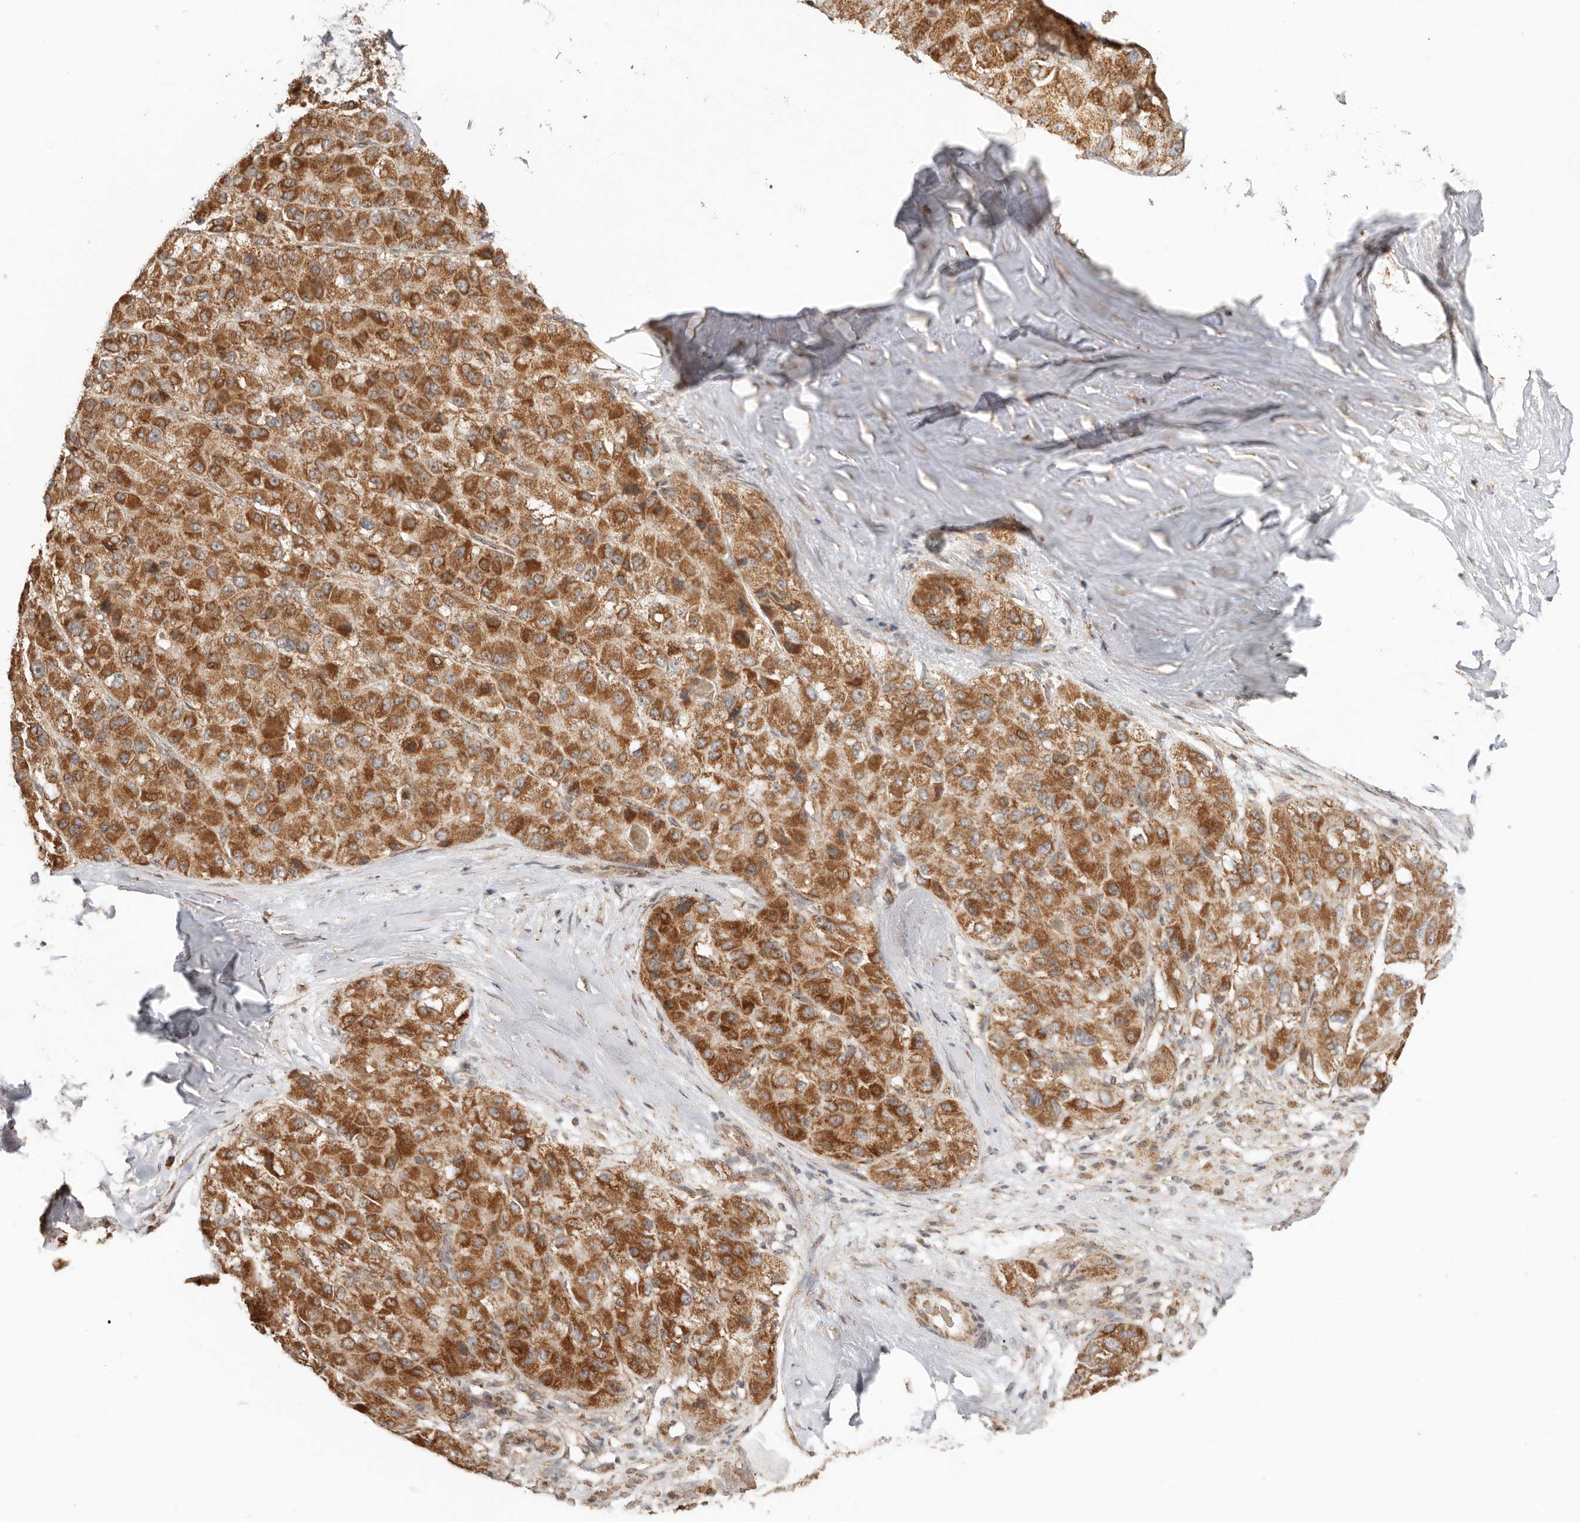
{"staining": {"intensity": "strong", "quantity": ">75%", "location": "cytoplasmic/membranous"}, "tissue": "liver cancer", "cell_type": "Tumor cells", "image_type": "cancer", "snomed": [{"axis": "morphology", "description": "Carcinoma, Hepatocellular, NOS"}, {"axis": "topography", "description": "Liver"}], "caption": "Immunohistochemistry (IHC) staining of hepatocellular carcinoma (liver), which displays high levels of strong cytoplasmic/membranous staining in about >75% of tumor cells indicating strong cytoplasmic/membranous protein expression. The staining was performed using DAB (brown) for protein detection and nuclei were counterstained in hematoxylin (blue).", "gene": "NDUFB11", "patient": {"sex": "male", "age": 80}}